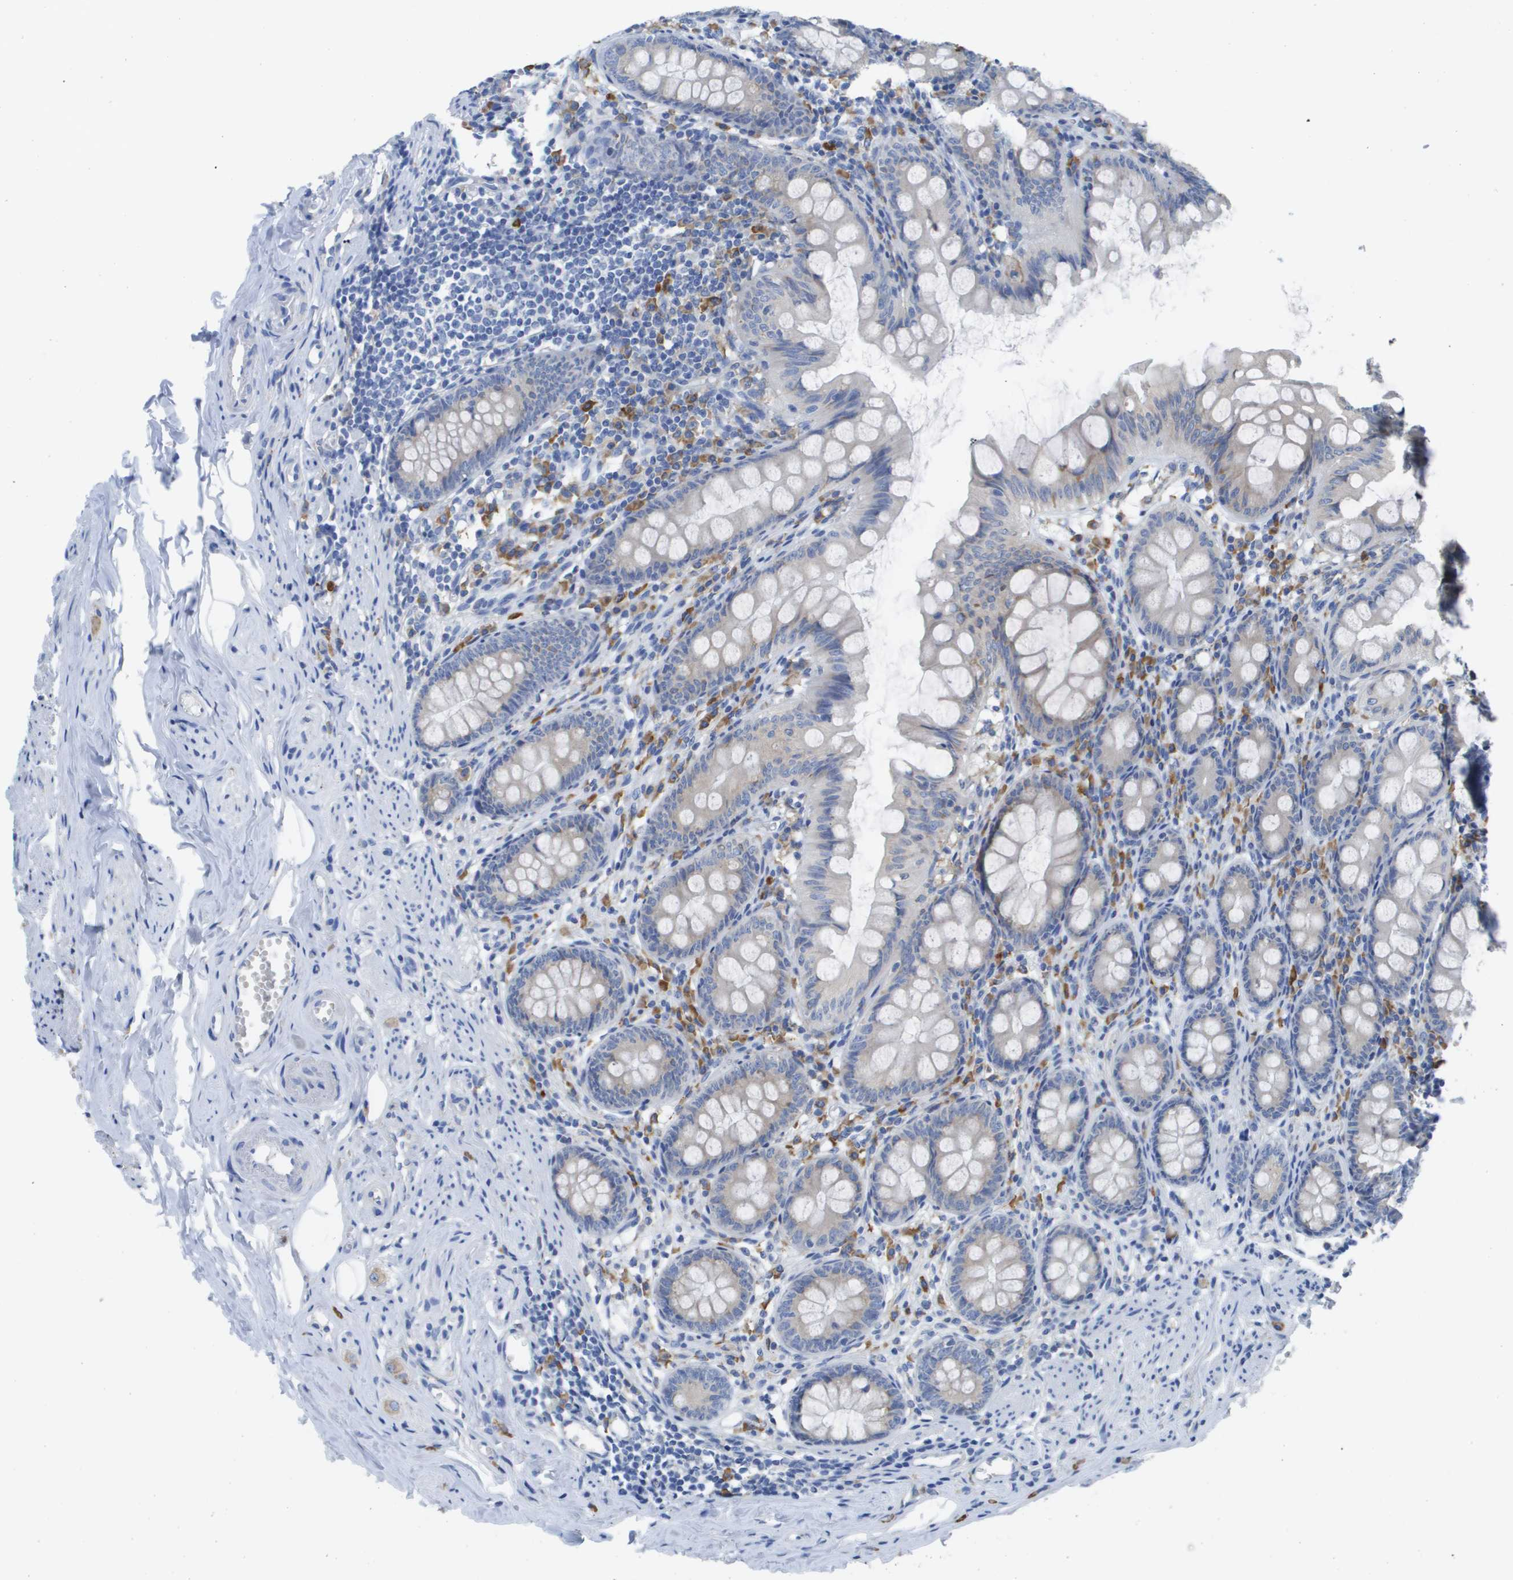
{"staining": {"intensity": "weak", "quantity": "<25%", "location": "cytoplasmic/membranous"}, "tissue": "appendix", "cell_type": "Glandular cells", "image_type": "normal", "snomed": [{"axis": "morphology", "description": "Normal tissue, NOS"}, {"axis": "topography", "description": "Appendix"}], "caption": "This is an immunohistochemistry image of normal appendix. There is no expression in glandular cells.", "gene": "SDR42E1", "patient": {"sex": "female", "age": 77}}